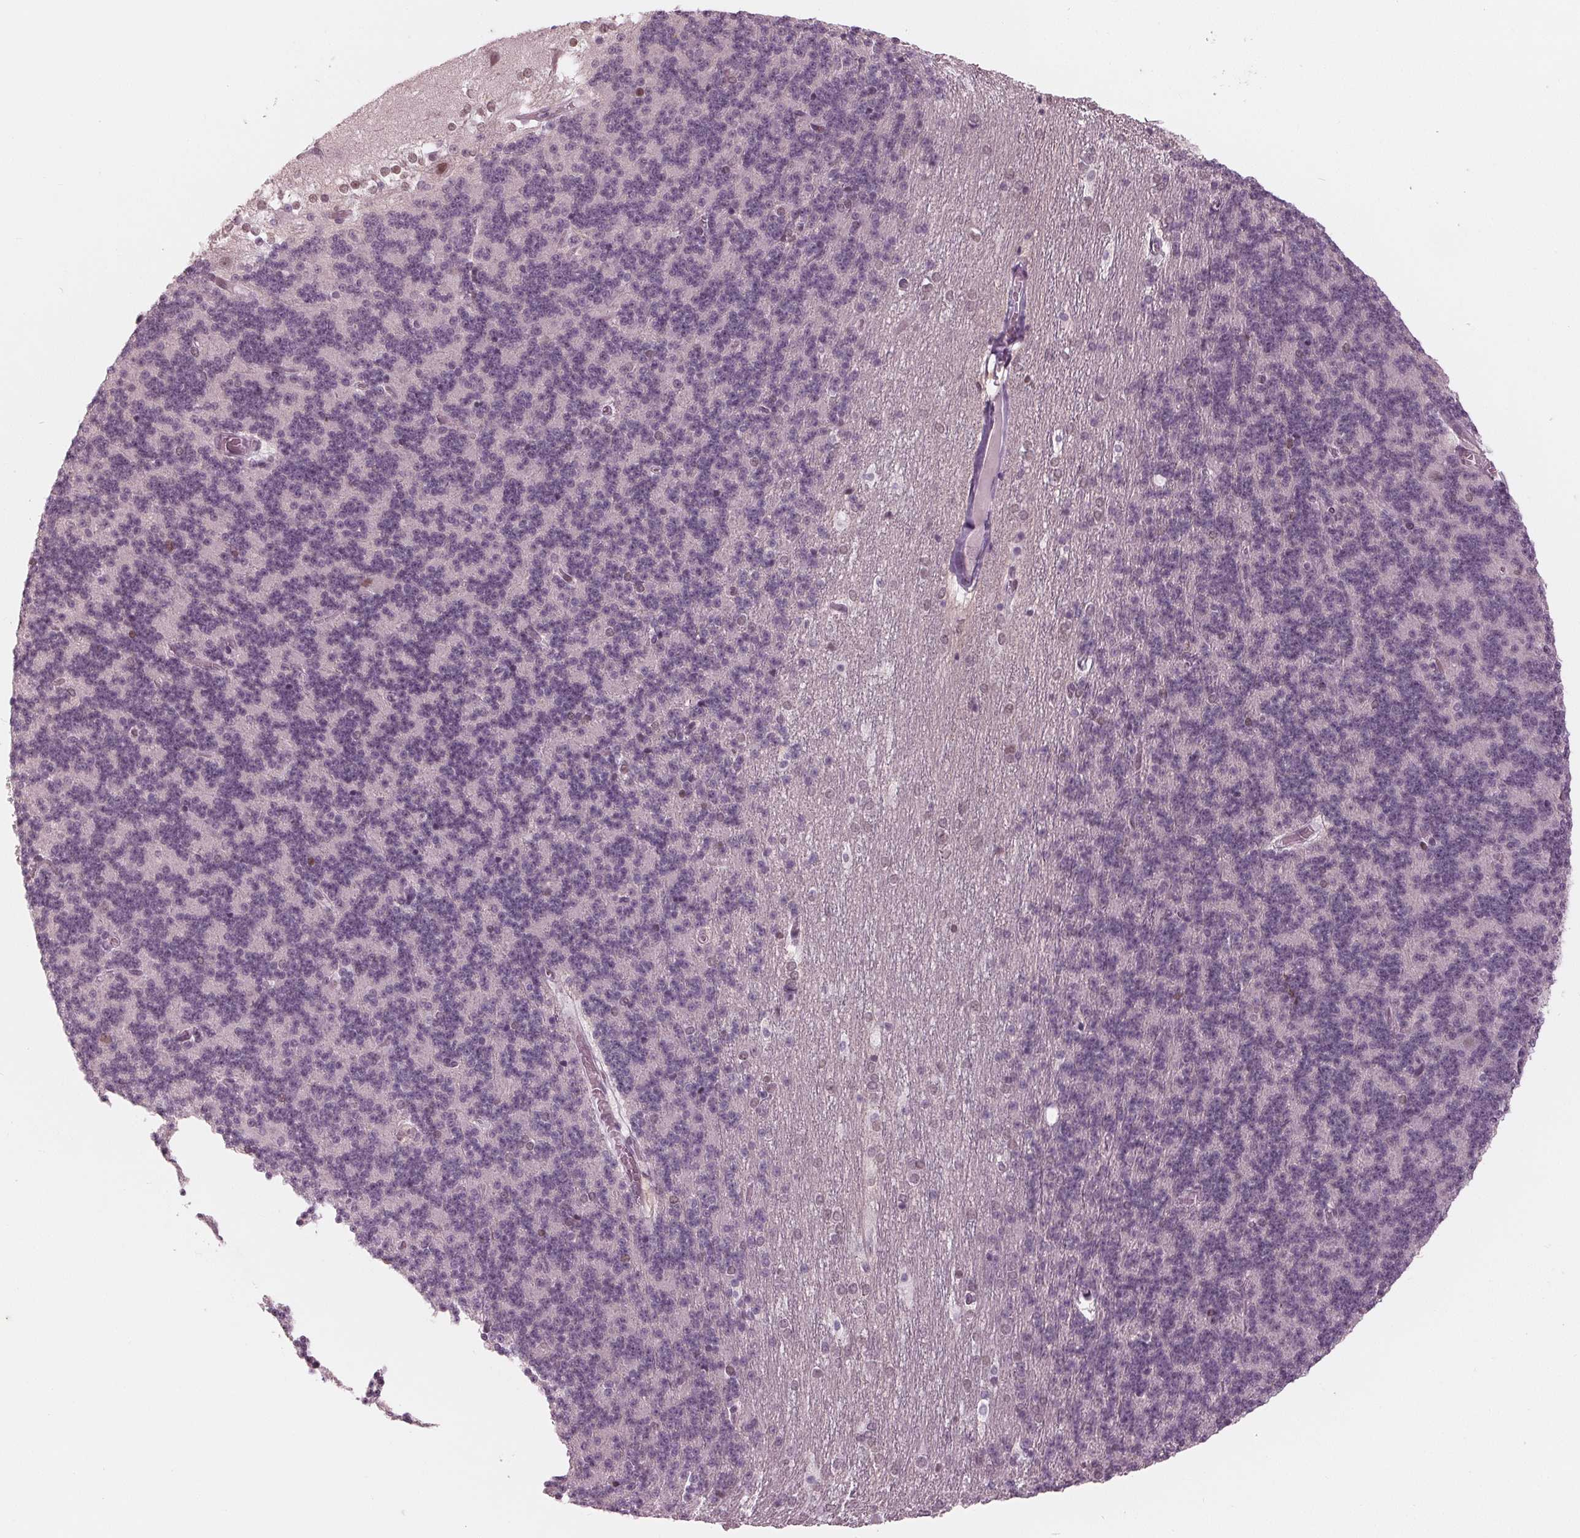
{"staining": {"intensity": "negative", "quantity": "none", "location": "none"}, "tissue": "cerebellum", "cell_type": "Cells in granular layer", "image_type": "normal", "snomed": [{"axis": "morphology", "description": "Normal tissue, NOS"}, {"axis": "topography", "description": "Cerebellum"}], "caption": "The micrograph shows no staining of cells in granular layer in benign cerebellum. The staining is performed using DAB (3,3'-diaminobenzidine) brown chromogen with nuclei counter-stained in using hematoxylin.", "gene": "DNMT3L", "patient": {"sex": "female", "age": 19}}